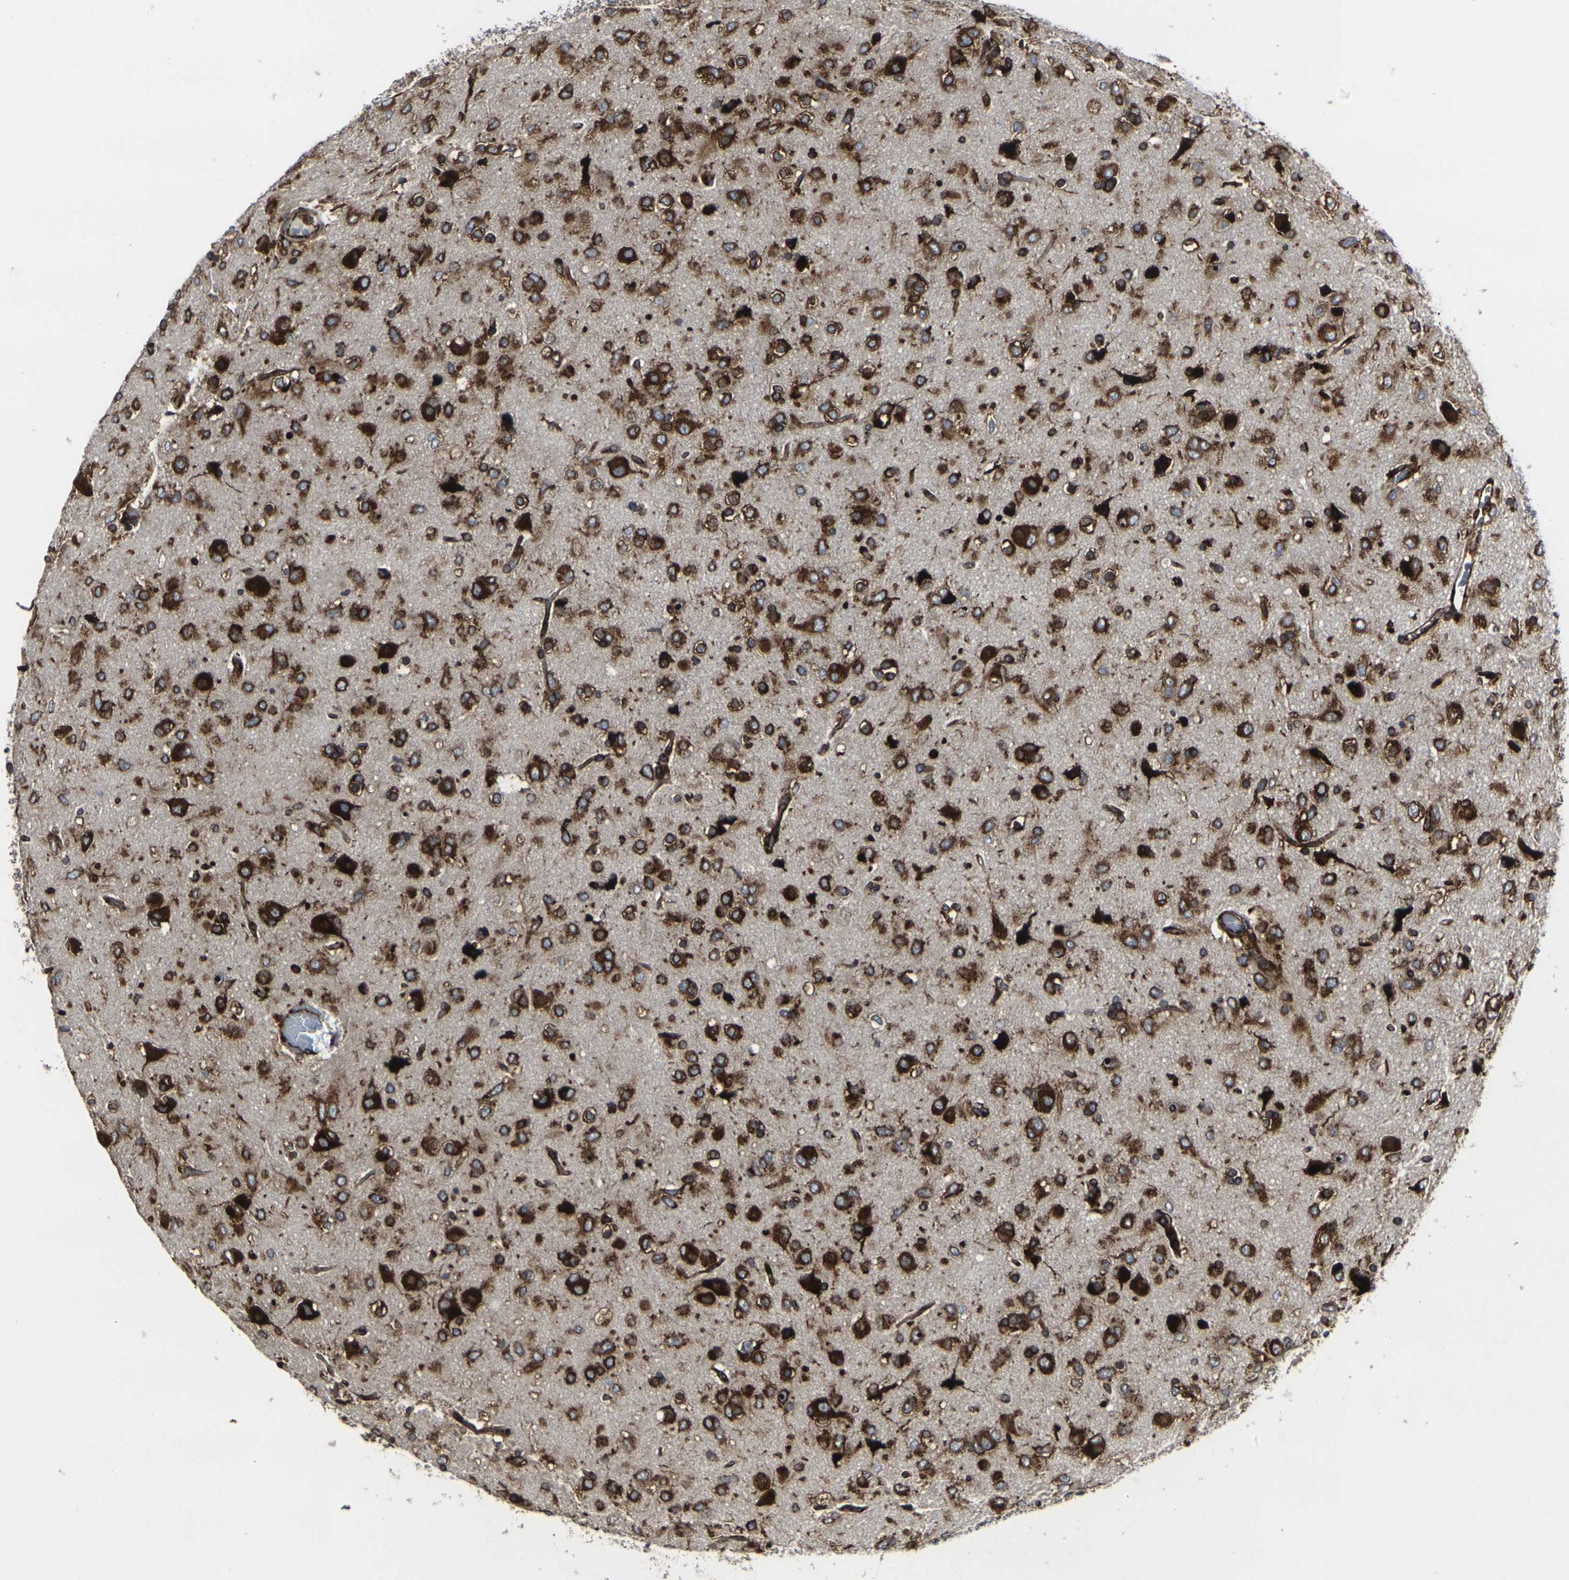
{"staining": {"intensity": "strong", "quantity": ">75%", "location": "cytoplasmic/membranous"}, "tissue": "glioma", "cell_type": "Tumor cells", "image_type": "cancer", "snomed": [{"axis": "morphology", "description": "Glioma, malignant, Low grade"}, {"axis": "topography", "description": "Brain"}], "caption": "Protein expression analysis of low-grade glioma (malignant) reveals strong cytoplasmic/membranous expression in about >75% of tumor cells. (DAB (3,3'-diaminobenzidine) IHC, brown staining for protein, blue staining for nuclei).", "gene": "MARCHF2", "patient": {"sex": "male", "age": 77}}